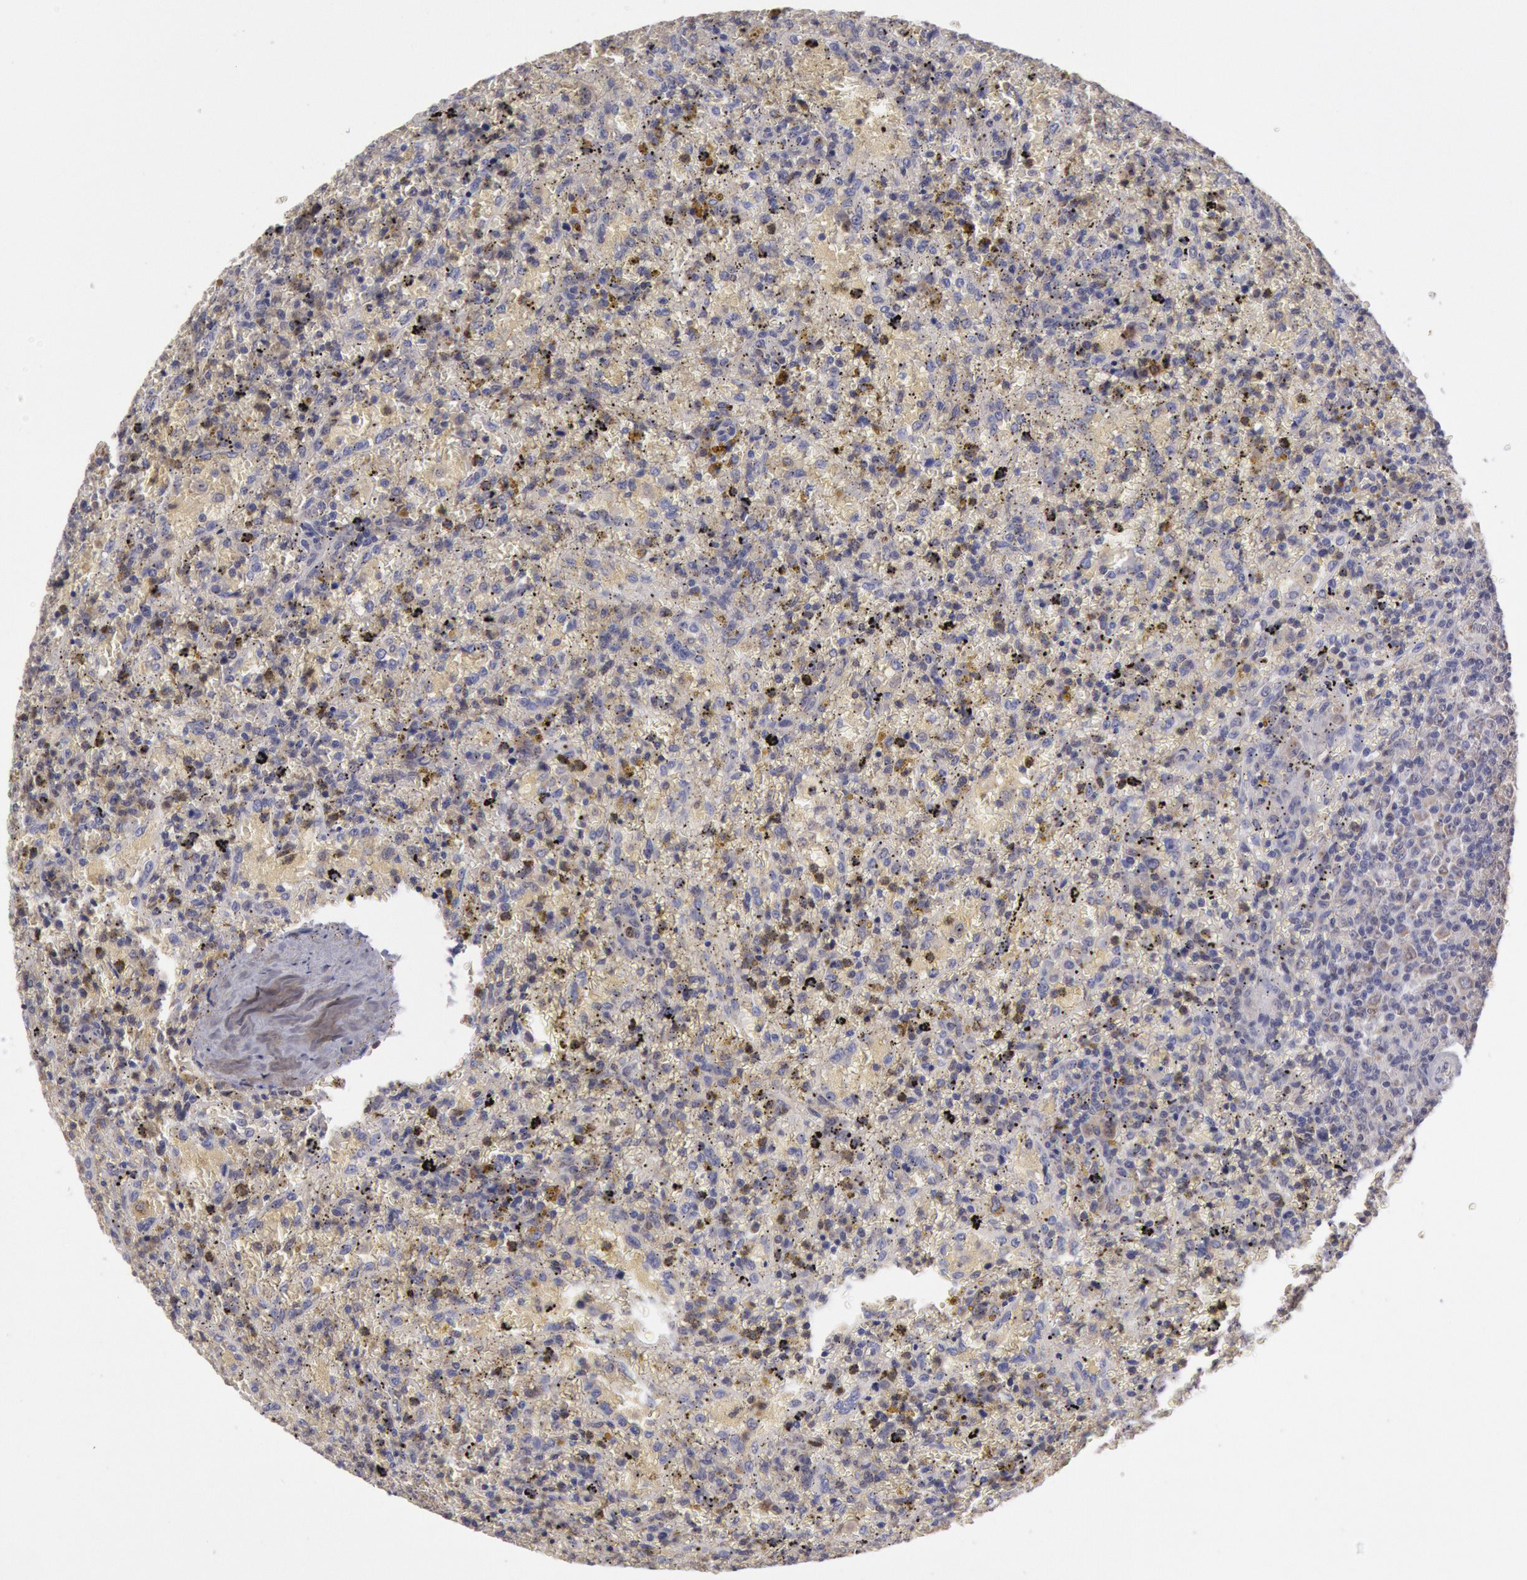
{"staining": {"intensity": "weak", "quantity": ">75%", "location": "cytoplasmic/membranous"}, "tissue": "lymphoma", "cell_type": "Tumor cells", "image_type": "cancer", "snomed": [{"axis": "morphology", "description": "Malignant lymphoma, non-Hodgkin's type, High grade"}, {"axis": "topography", "description": "Spleen"}, {"axis": "topography", "description": "Lymph node"}], "caption": "A high-resolution image shows immunohistochemistry staining of lymphoma, which reveals weak cytoplasmic/membranous staining in approximately >75% of tumor cells.", "gene": "MPST", "patient": {"sex": "female", "age": 70}}